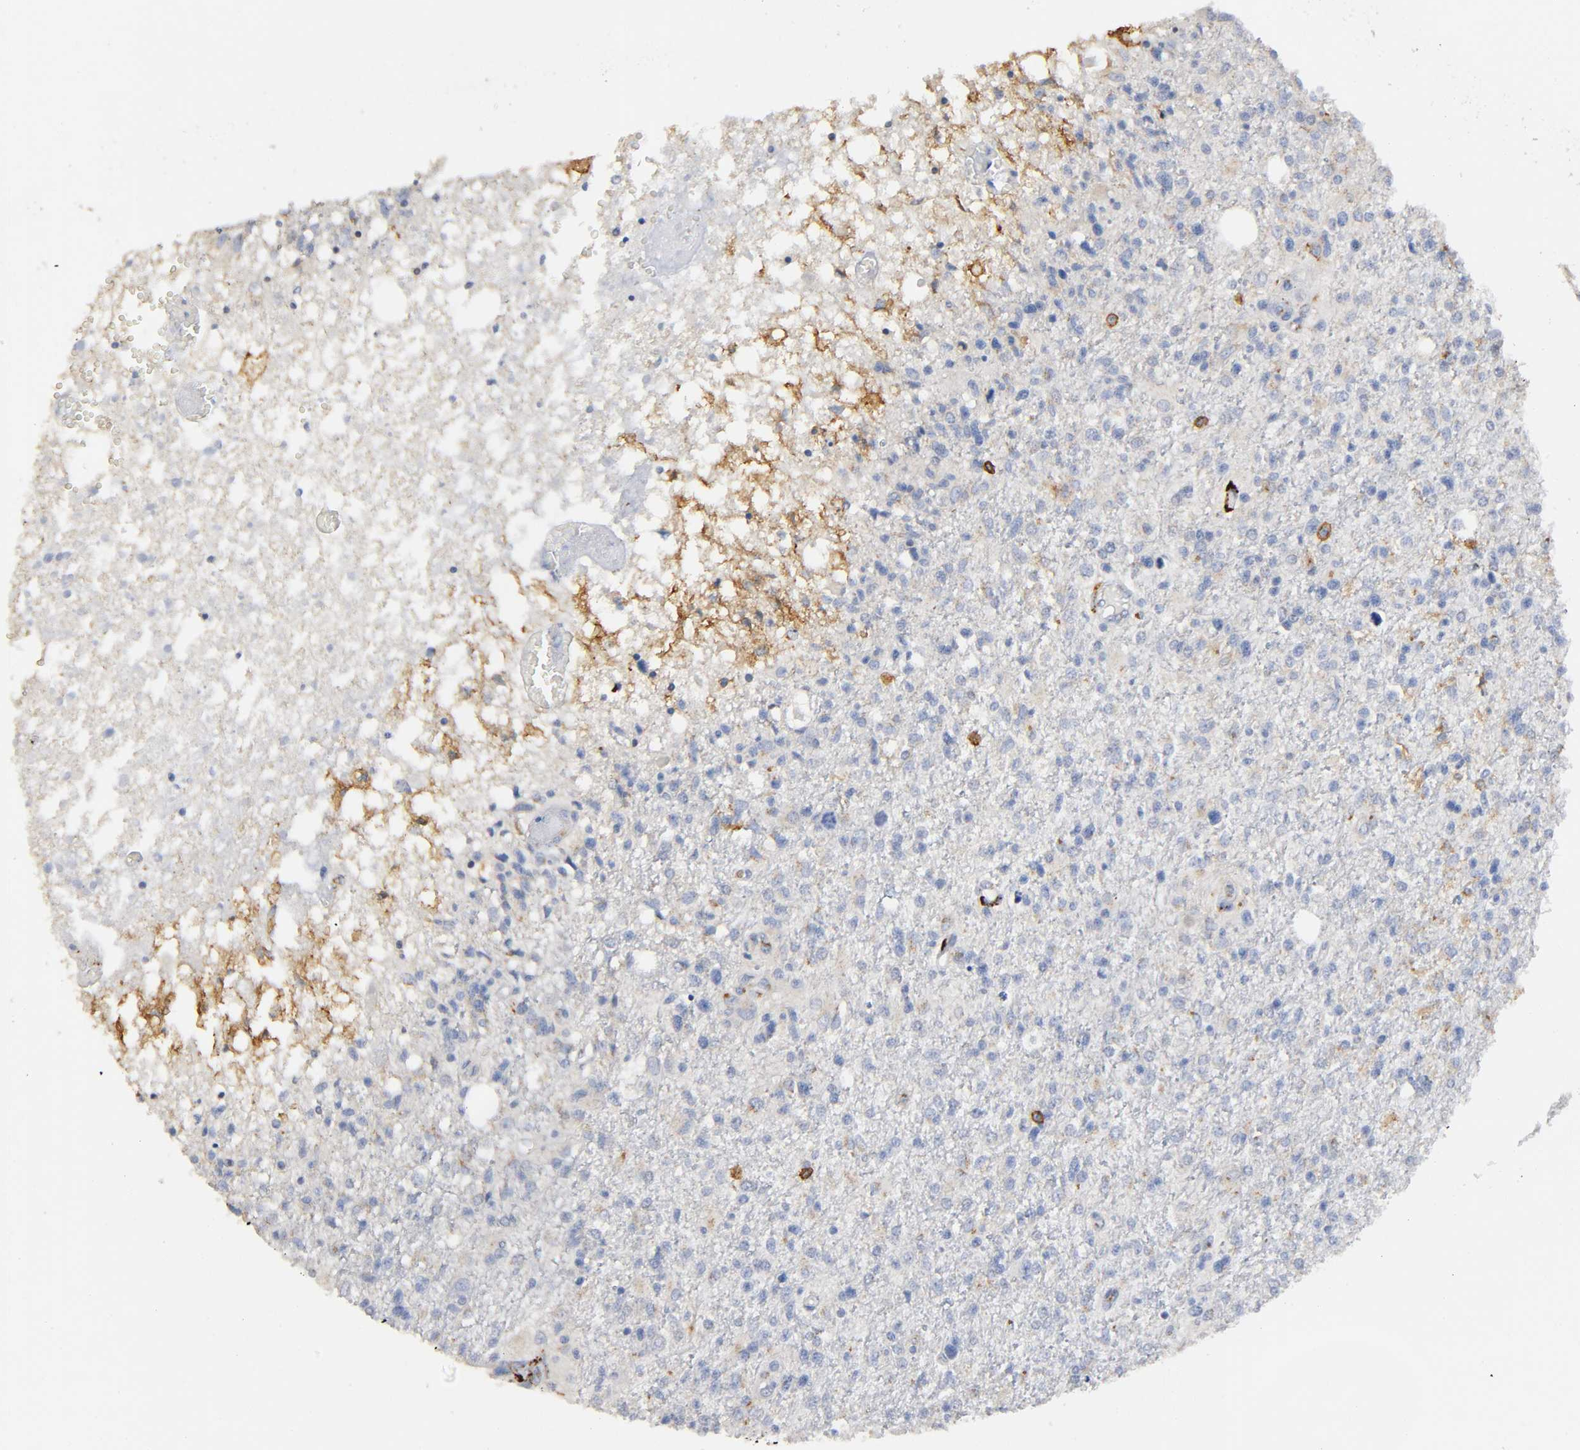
{"staining": {"intensity": "moderate", "quantity": "25%-75%", "location": "cytoplasmic/membranous"}, "tissue": "glioma", "cell_type": "Tumor cells", "image_type": "cancer", "snomed": [{"axis": "morphology", "description": "Glioma, malignant, High grade"}, {"axis": "topography", "description": "Cerebral cortex"}], "caption": "Glioma stained with DAB (3,3'-diaminobenzidine) immunohistochemistry demonstrates medium levels of moderate cytoplasmic/membranous expression in about 25%-75% of tumor cells.", "gene": "CAPN10", "patient": {"sex": "male", "age": 76}}